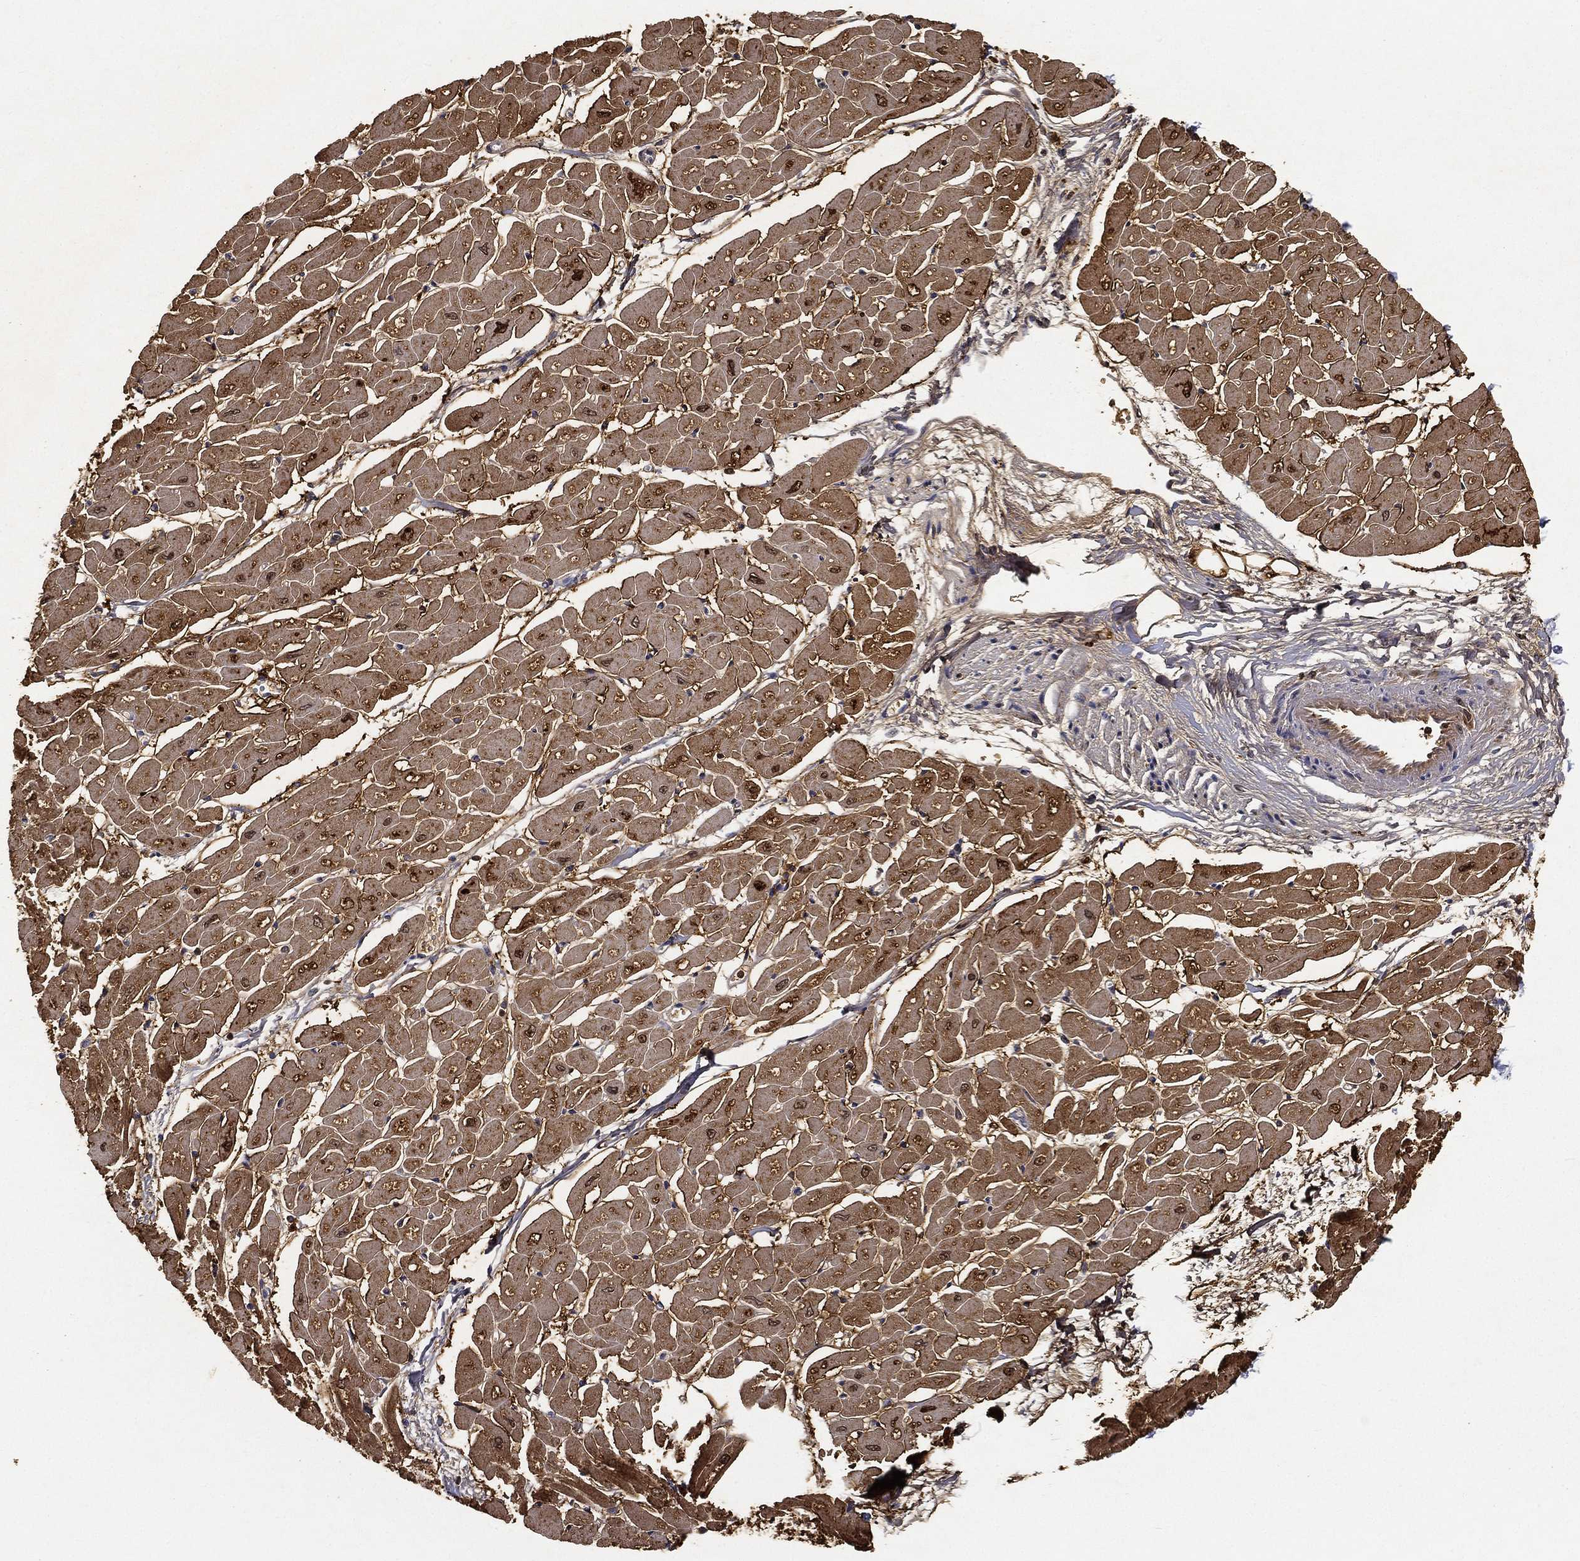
{"staining": {"intensity": "strong", "quantity": ">75%", "location": "cytoplasmic/membranous"}, "tissue": "heart muscle", "cell_type": "Cardiomyocytes", "image_type": "normal", "snomed": [{"axis": "morphology", "description": "Normal tissue, NOS"}, {"axis": "topography", "description": "Heart"}], "caption": "Immunohistochemical staining of benign heart muscle demonstrates strong cytoplasmic/membranous protein staining in approximately >75% of cardiomyocytes.", "gene": "MT", "patient": {"sex": "male", "age": 57}}